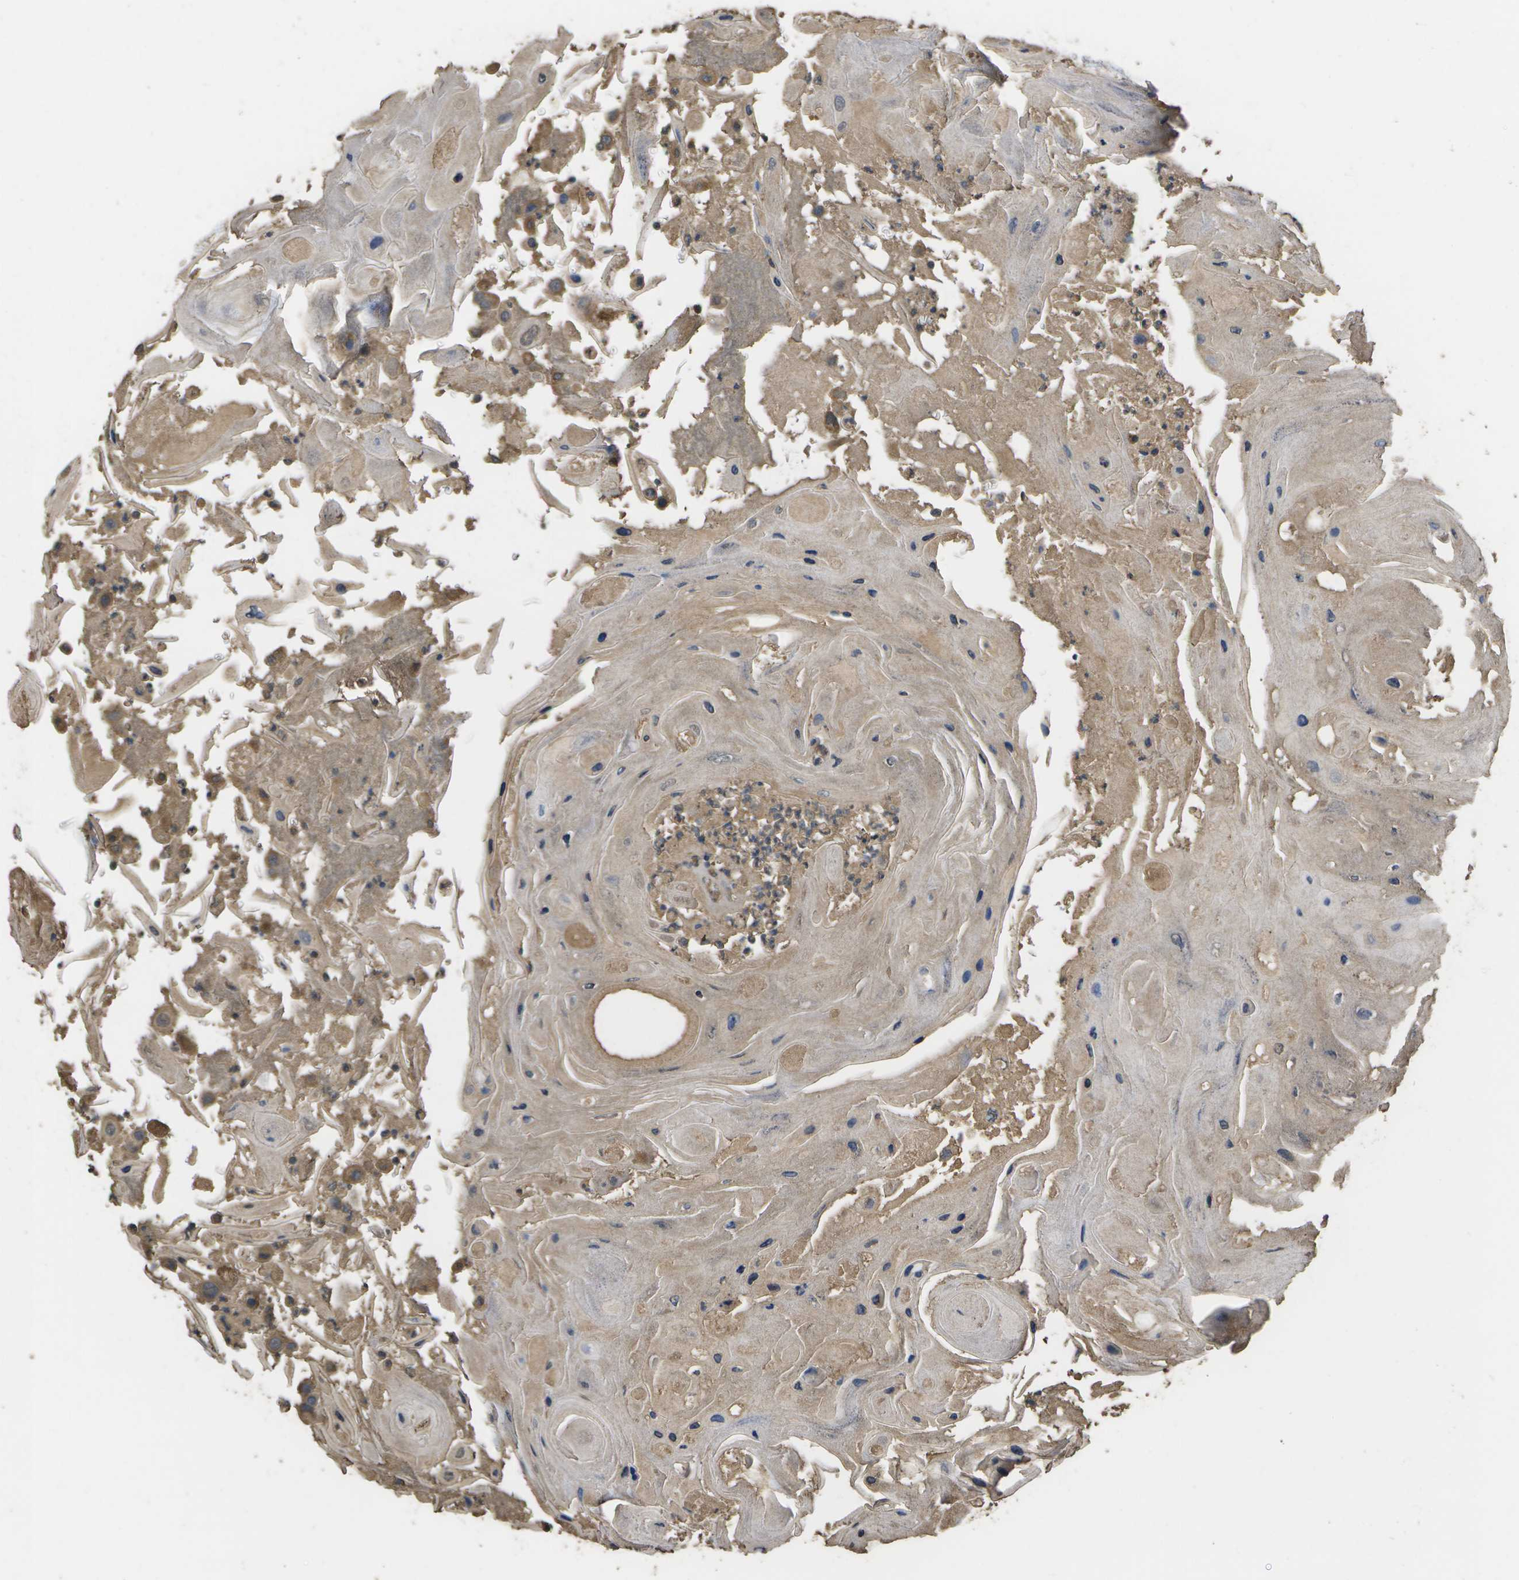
{"staining": {"intensity": "moderate", "quantity": ">75%", "location": "cytoplasmic/membranous"}, "tissue": "head and neck cancer", "cell_type": "Tumor cells", "image_type": "cancer", "snomed": [{"axis": "morphology", "description": "Squamous cell carcinoma, NOS"}, {"axis": "topography", "description": "Oral tissue"}, {"axis": "topography", "description": "Head-Neck"}], "caption": "Immunohistochemistry photomicrograph of neoplastic tissue: squamous cell carcinoma (head and neck) stained using IHC exhibits medium levels of moderate protein expression localized specifically in the cytoplasmic/membranous of tumor cells, appearing as a cytoplasmic/membranous brown color.", "gene": "SACS", "patient": {"sex": "female", "age": 76}}